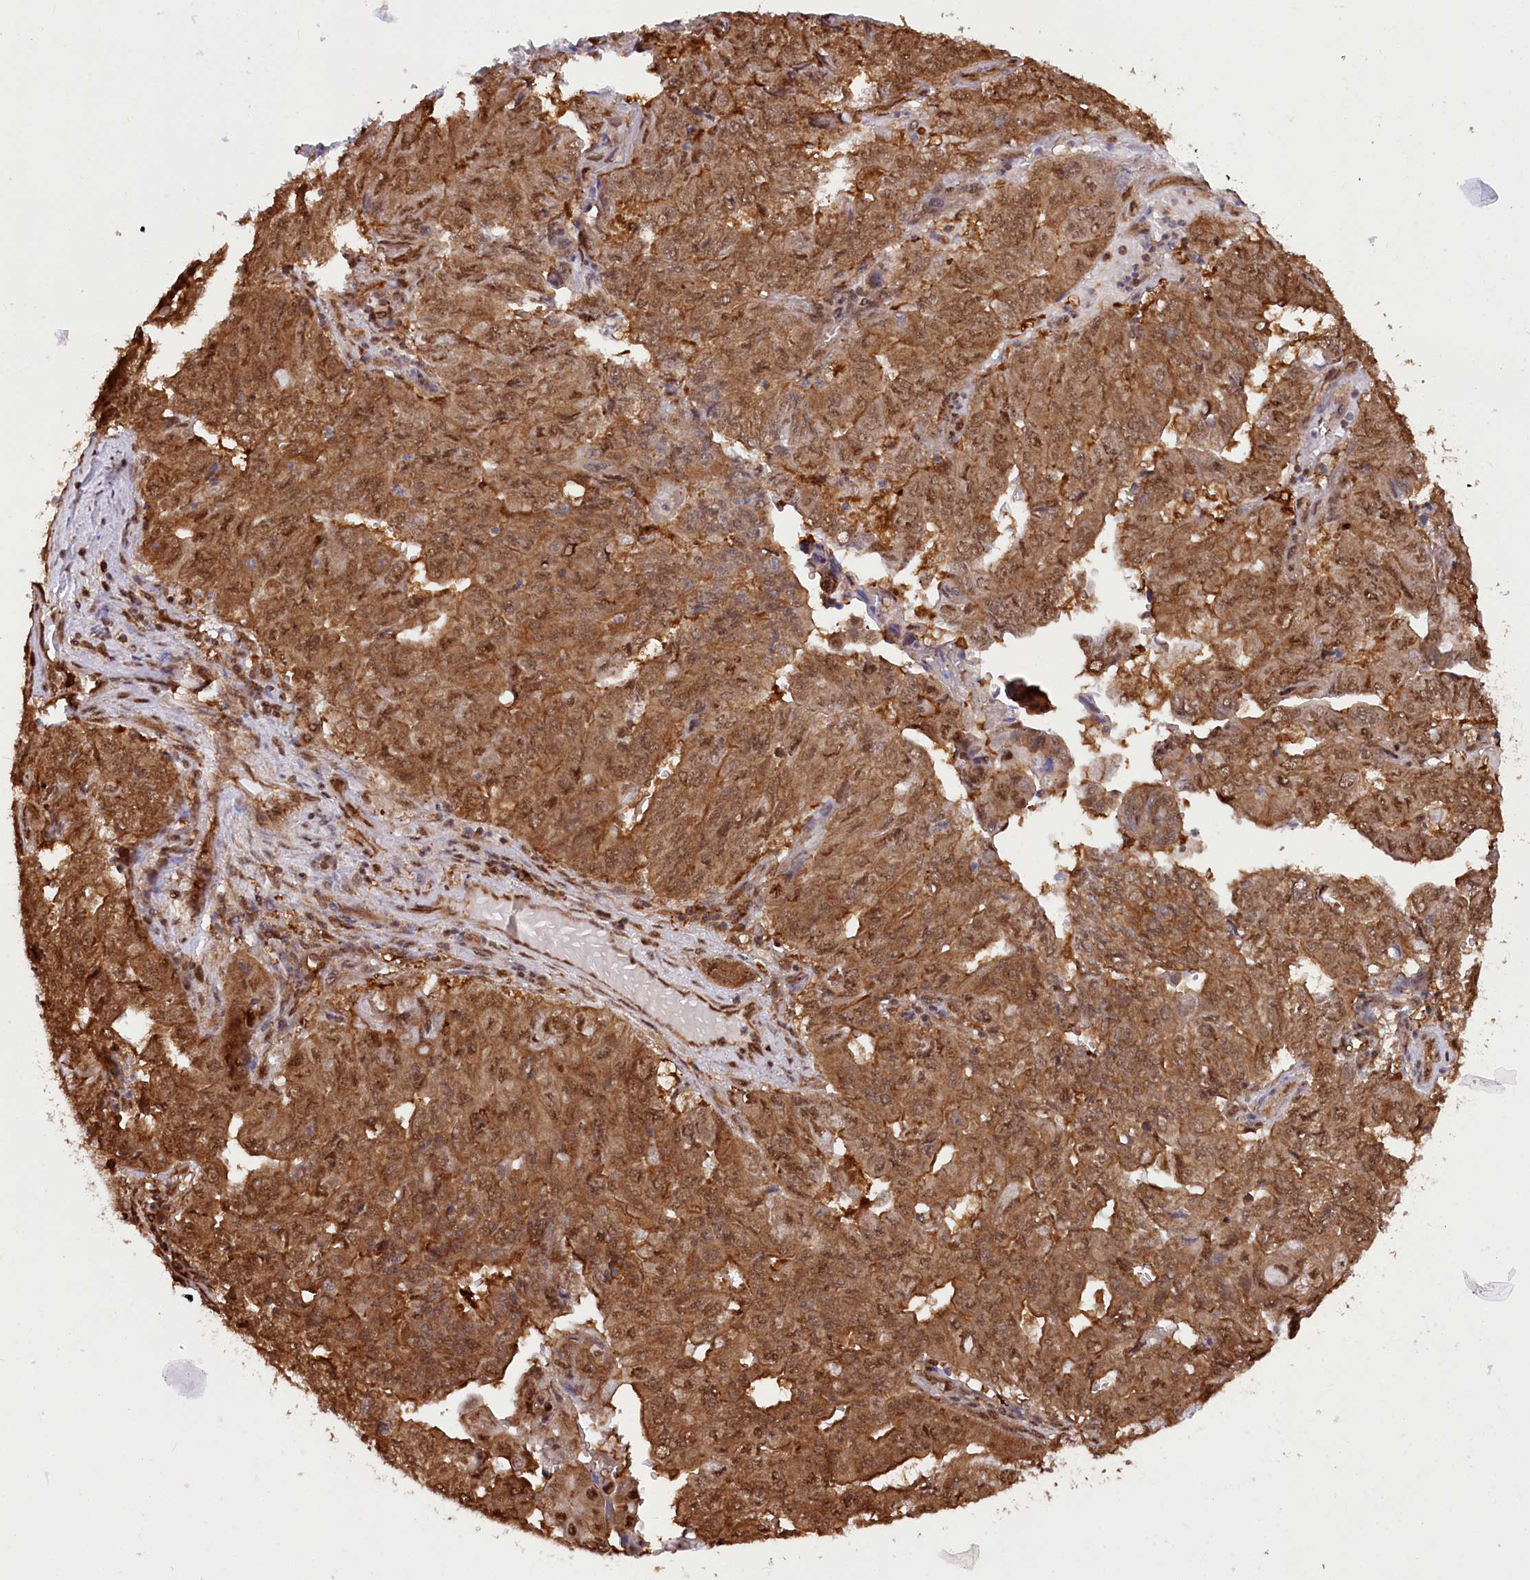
{"staining": {"intensity": "strong", "quantity": ">75%", "location": "cytoplasmic/membranous,nuclear"}, "tissue": "pancreatic cancer", "cell_type": "Tumor cells", "image_type": "cancer", "snomed": [{"axis": "morphology", "description": "Adenocarcinoma, NOS"}, {"axis": "topography", "description": "Pancreas"}], "caption": "Strong cytoplasmic/membranous and nuclear protein staining is appreciated in approximately >75% of tumor cells in pancreatic adenocarcinoma.", "gene": "PSMA1", "patient": {"sex": "male", "age": 51}}